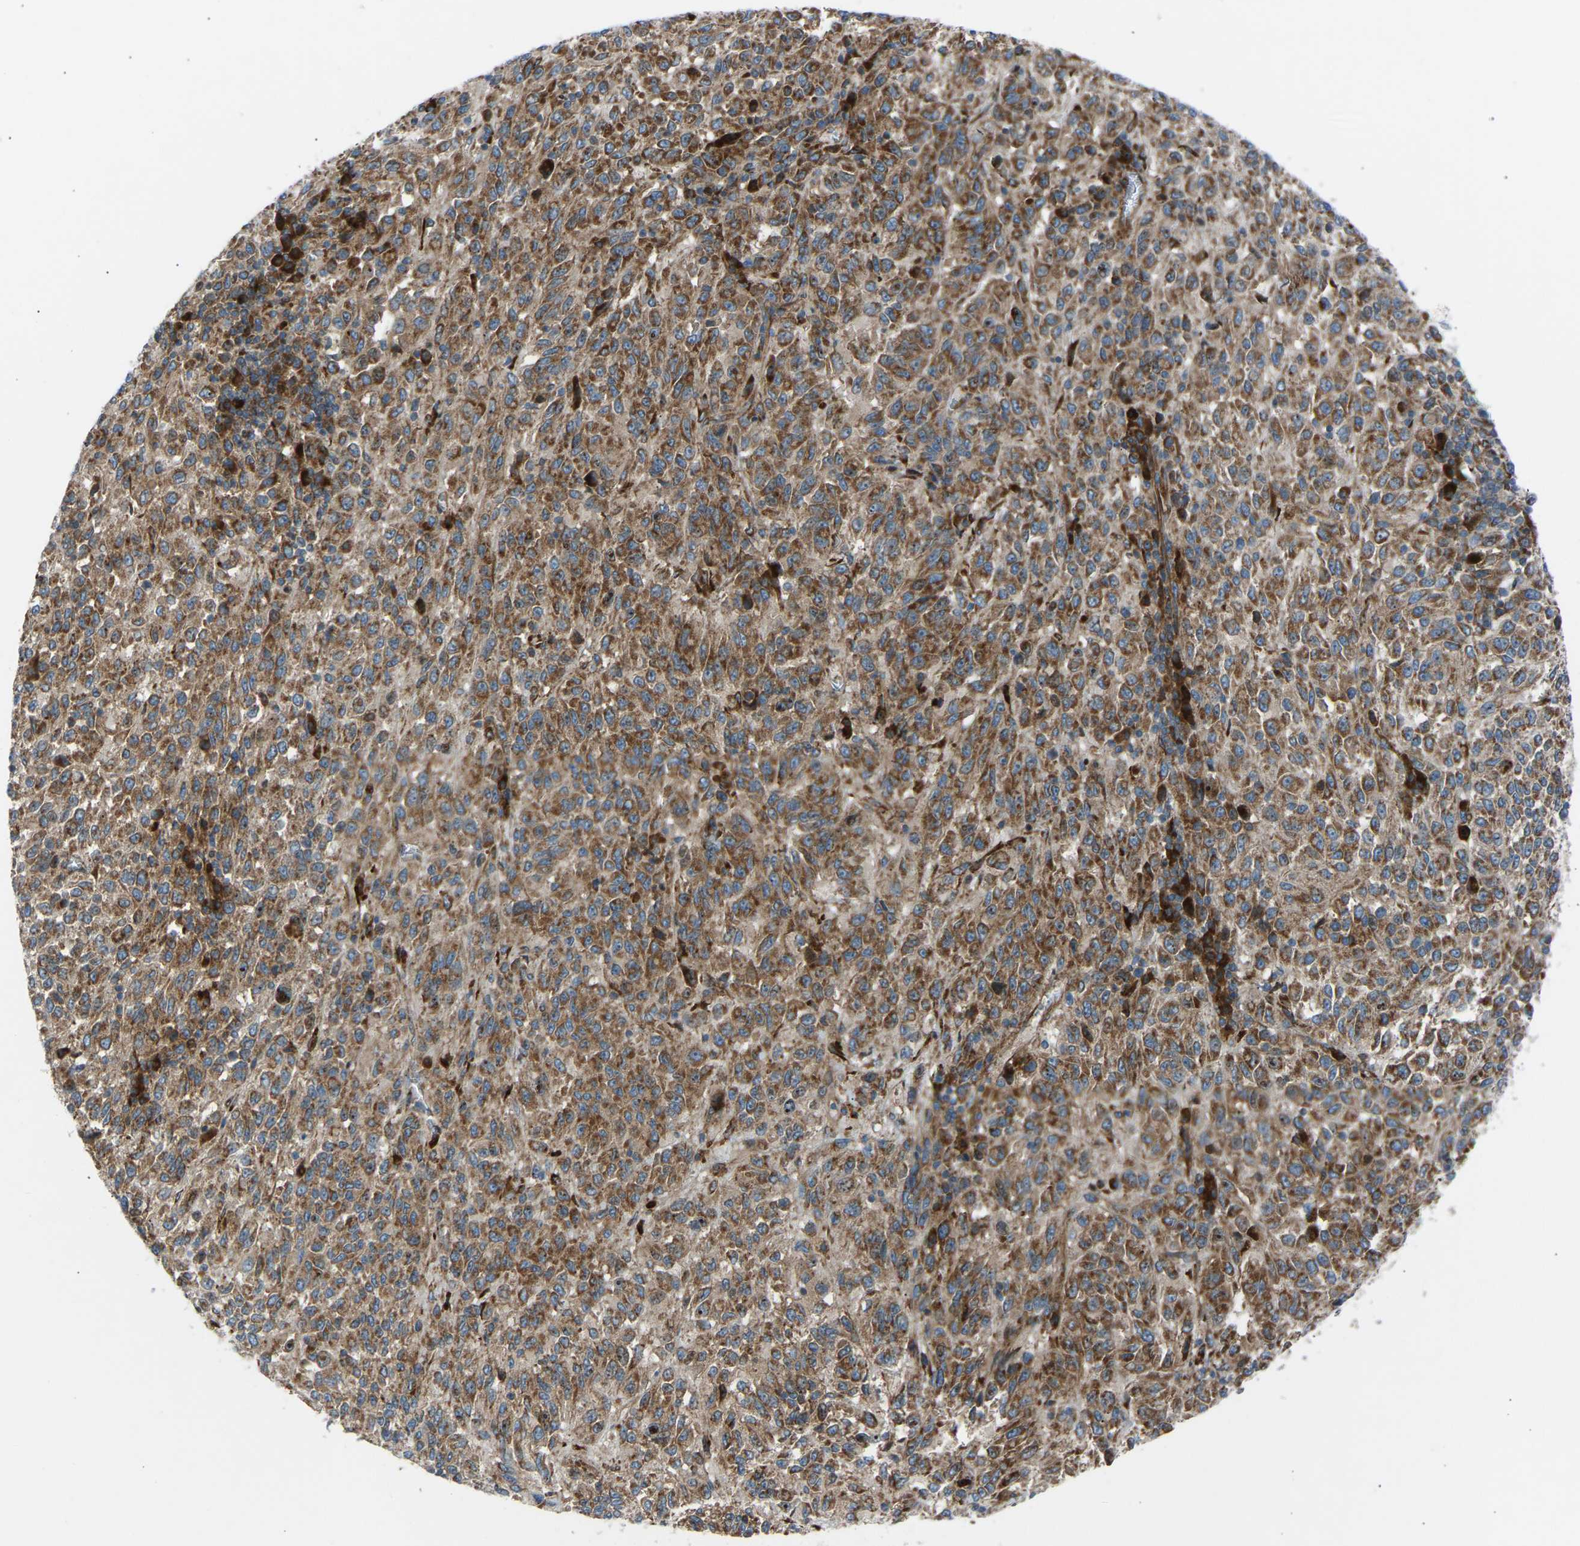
{"staining": {"intensity": "moderate", "quantity": ">75%", "location": "cytoplasmic/membranous"}, "tissue": "melanoma", "cell_type": "Tumor cells", "image_type": "cancer", "snomed": [{"axis": "morphology", "description": "Malignant melanoma, Metastatic site"}, {"axis": "topography", "description": "Lung"}], "caption": "Immunohistochemistry (IHC) staining of melanoma, which exhibits medium levels of moderate cytoplasmic/membranous expression in about >75% of tumor cells indicating moderate cytoplasmic/membranous protein expression. The staining was performed using DAB (brown) for protein detection and nuclei were counterstained in hematoxylin (blue).", "gene": "VPS41", "patient": {"sex": "male", "age": 64}}